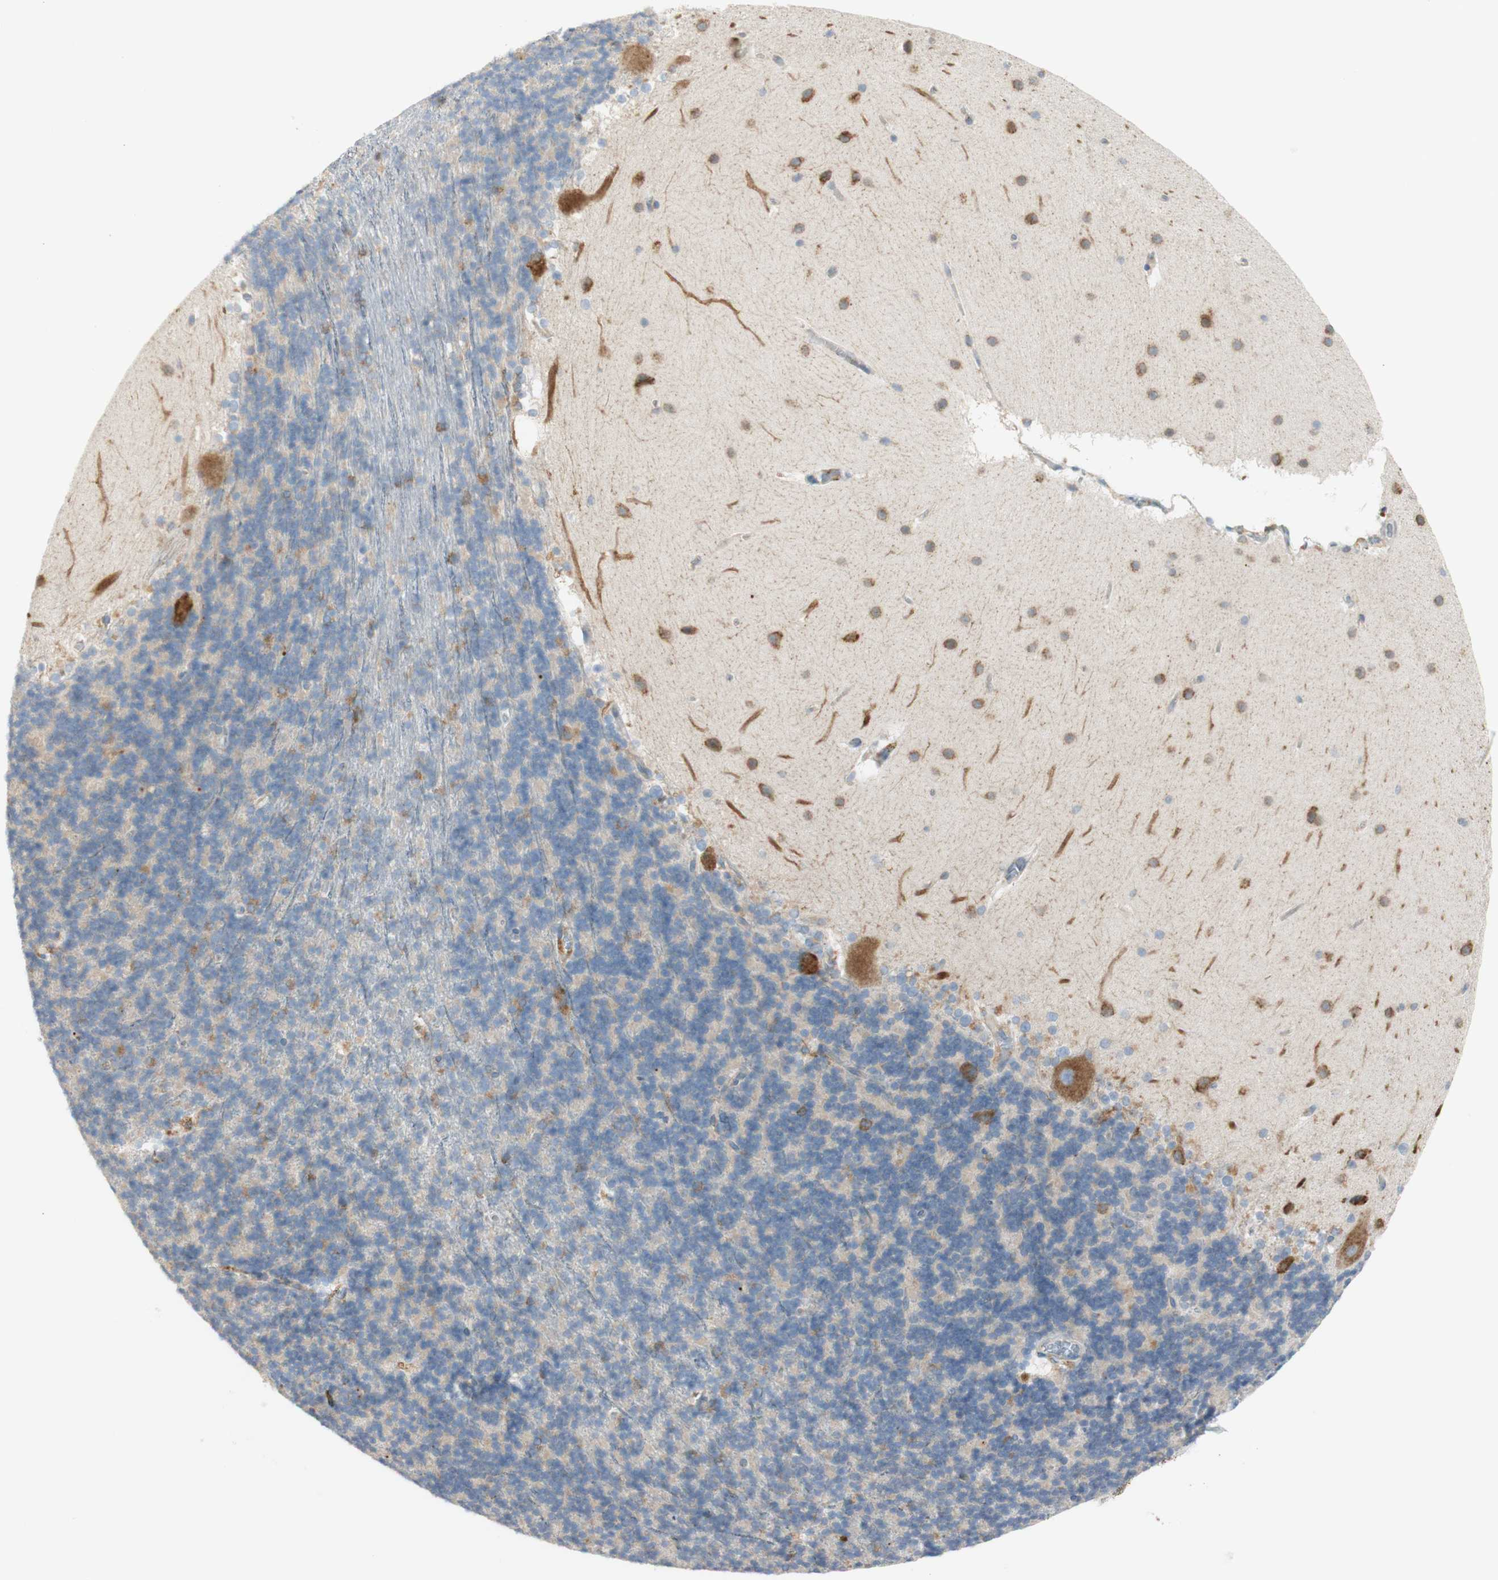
{"staining": {"intensity": "moderate", "quantity": "<25%", "location": "cytoplasmic/membranous"}, "tissue": "cerebellum", "cell_type": "Cells in granular layer", "image_type": "normal", "snomed": [{"axis": "morphology", "description": "Normal tissue, NOS"}, {"axis": "topography", "description": "Cerebellum"}], "caption": "Immunohistochemical staining of normal human cerebellum displays <25% levels of moderate cytoplasmic/membranous protein expression in about <25% of cells in granular layer.", "gene": "MANF", "patient": {"sex": "female", "age": 19}}